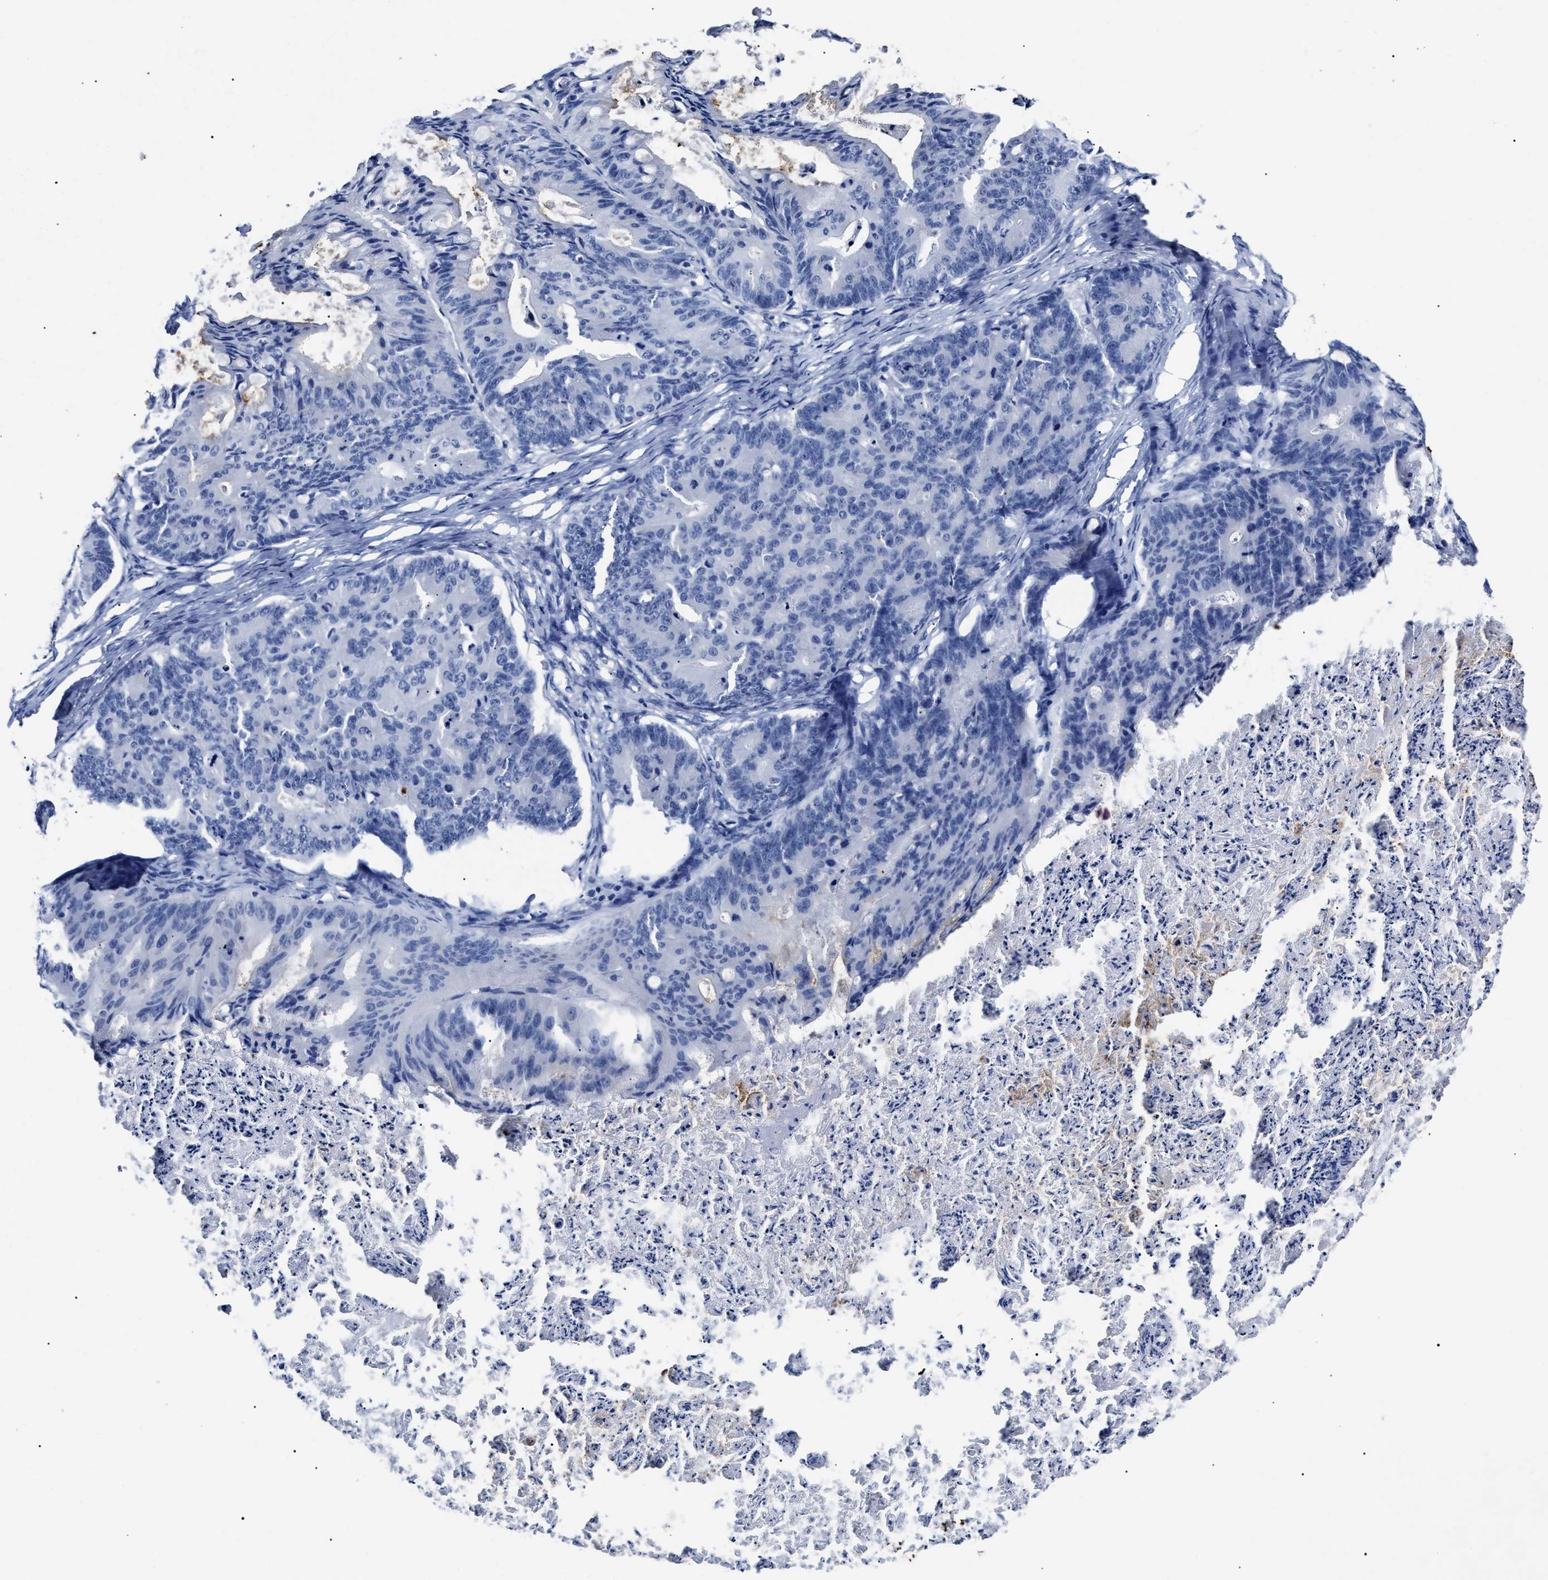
{"staining": {"intensity": "negative", "quantity": "none", "location": "none"}, "tissue": "ovarian cancer", "cell_type": "Tumor cells", "image_type": "cancer", "snomed": [{"axis": "morphology", "description": "Cystadenocarcinoma, mucinous, NOS"}, {"axis": "topography", "description": "Ovary"}], "caption": "IHC of ovarian cancer (mucinous cystadenocarcinoma) shows no positivity in tumor cells.", "gene": "ALPG", "patient": {"sex": "female", "age": 36}}